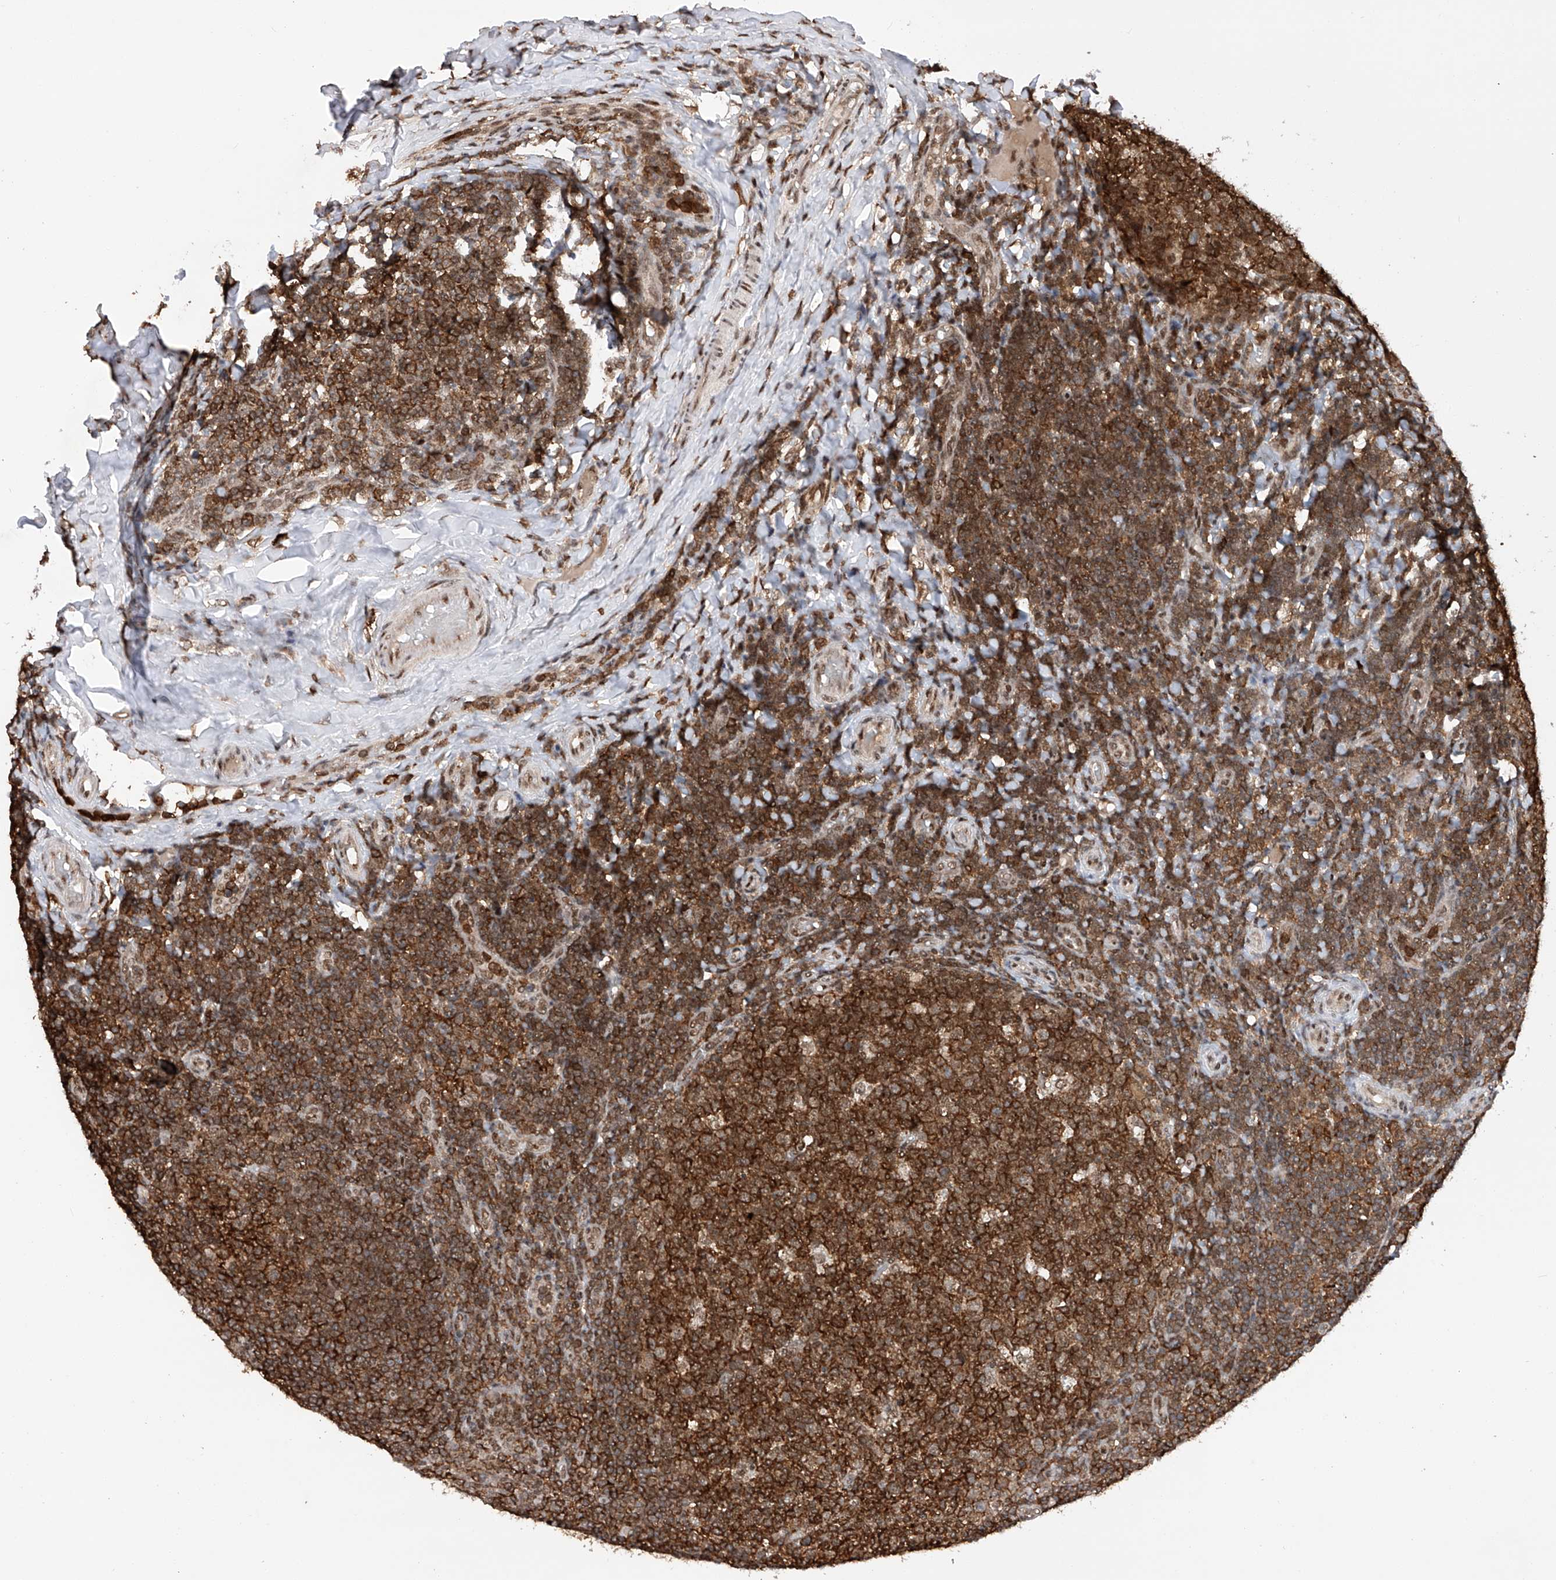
{"staining": {"intensity": "strong", "quantity": ">75%", "location": "cytoplasmic/membranous"}, "tissue": "tonsil", "cell_type": "Germinal center cells", "image_type": "normal", "snomed": [{"axis": "morphology", "description": "Normal tissue, NOS"}, {"axis": "topography", "description": "Tonsil"}], "caption": "Germinal center cells demonstrate high levels of strong cytoplasmic/membranous positivity in approximately >75% of cells in unremarkable human tonsil.", "gene": "ZNF280D", "patient": {"sex": "female", "age": 19}}